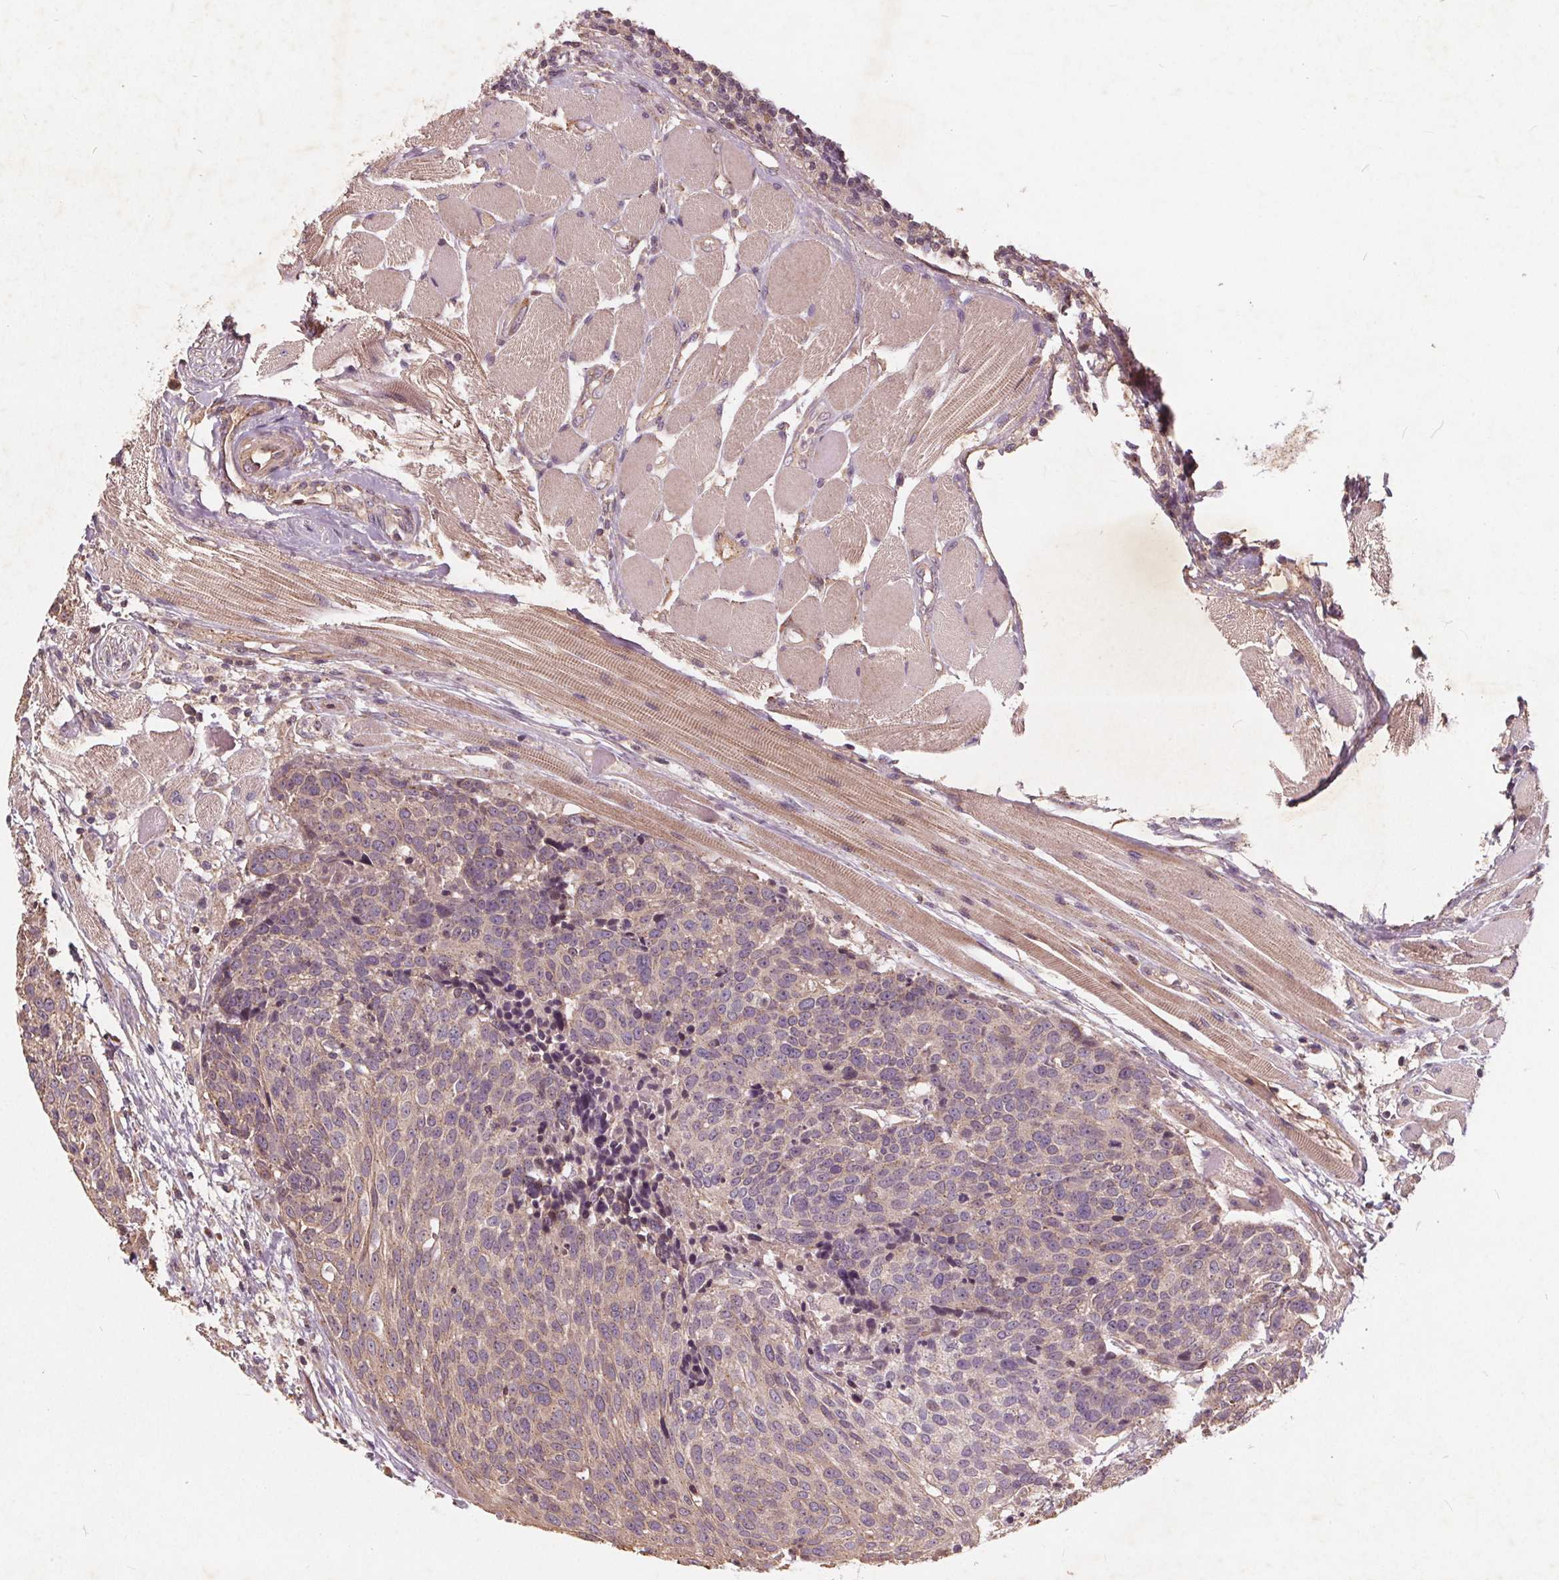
{"staining": {"intensity": "negative", "quantity": "none", "location": "none"}, "tissue": "head and neck cancer", "cell_type": "Tumor cells", "image_type": "cancer", "snomed": [{"axis": "morphology", "description": "Squamous cell carcinoma, NOS"}, {"axis": "topography", "description": "Oral tissue"}, {"axis": "topography", "description": "Head-Neck"}], "caption": "Head and neck squamous cell carcinoma stained for a protein using immunohistochemistry (IHC) reveals no positivity tumor cells.", "gene": "CSNK1G2", "patient": {"sex": "male", "age": 64}}